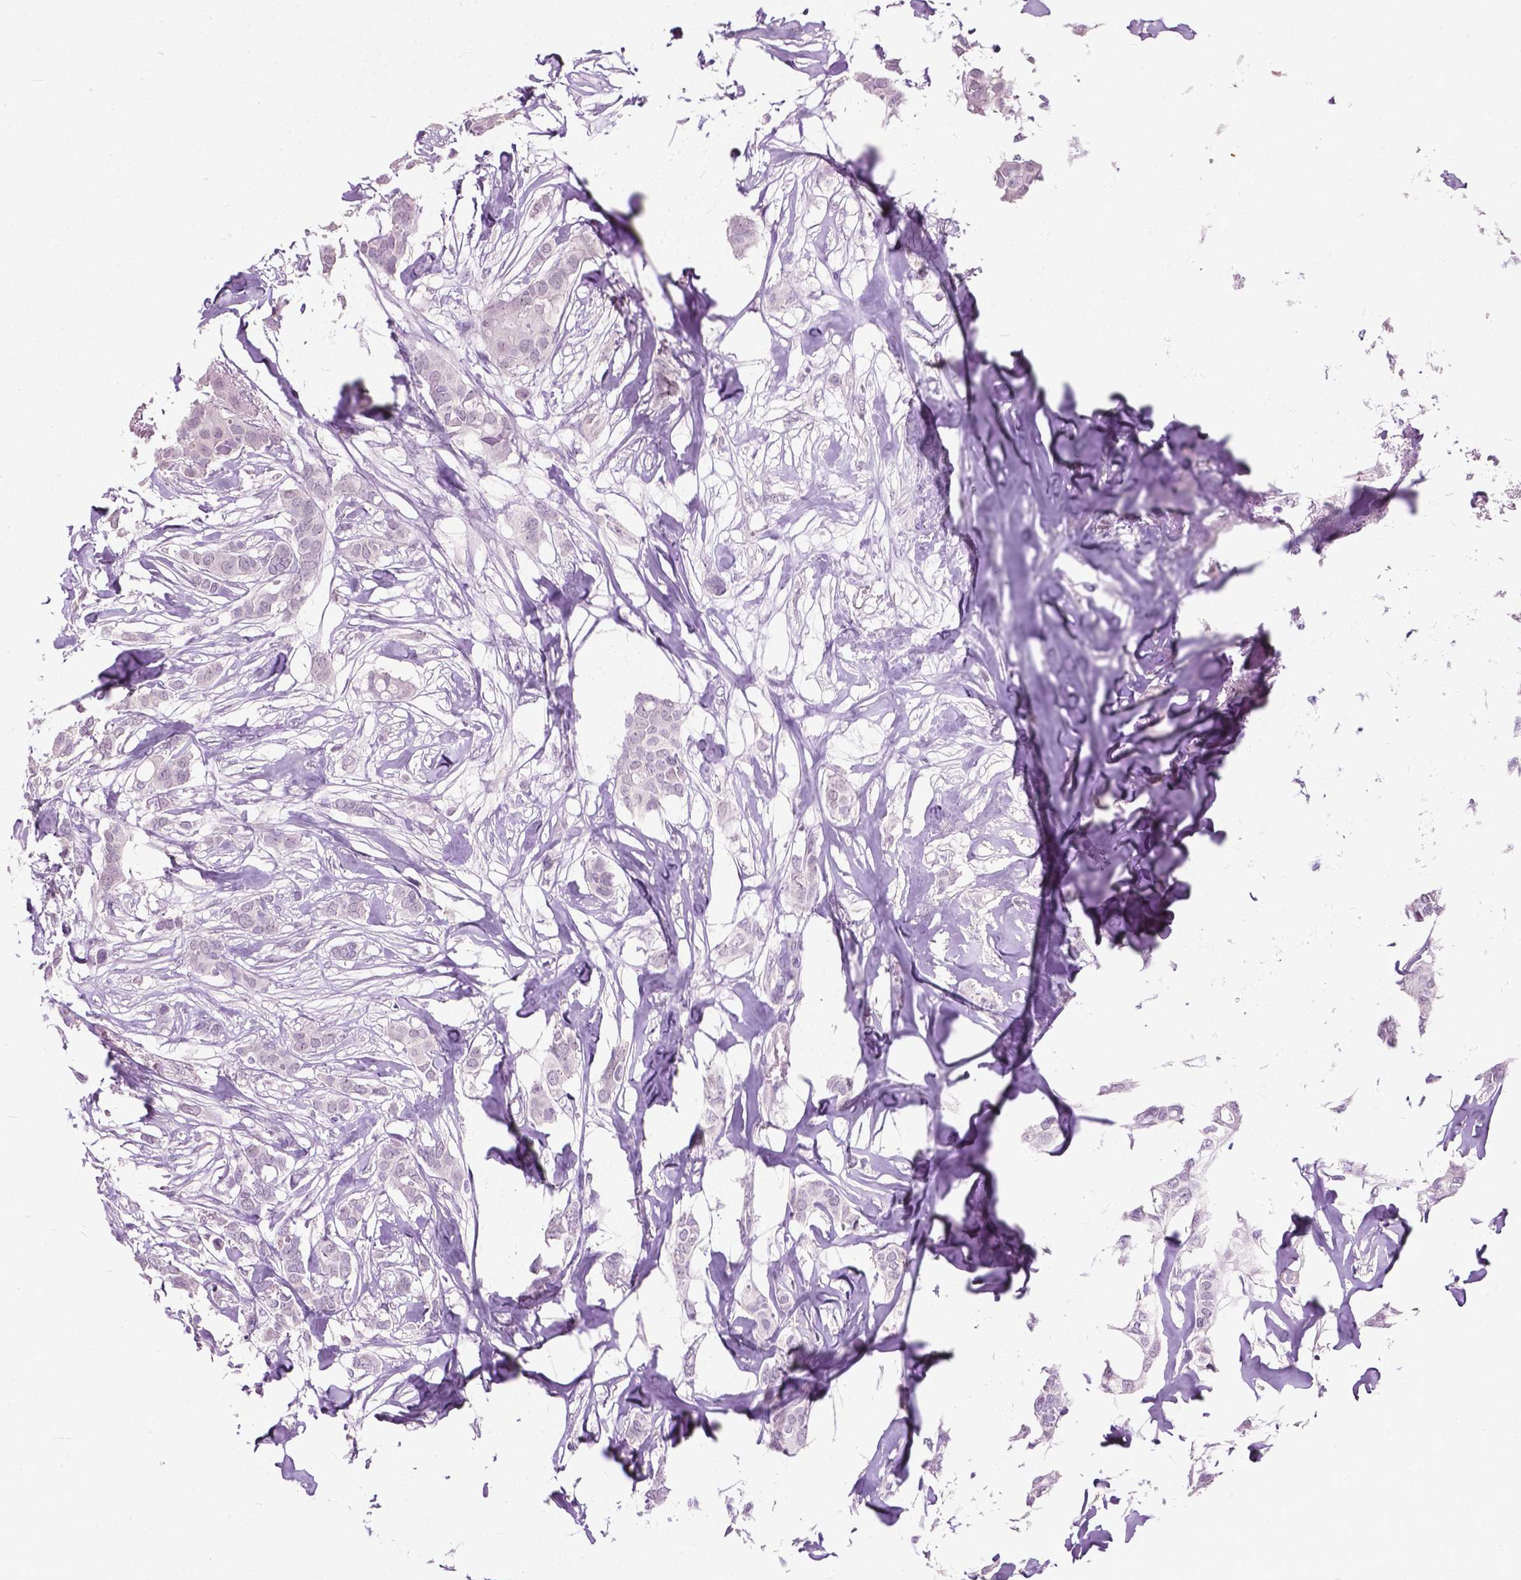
{"staining": {"intensity": "negative", "quantity": "none", "location": "none"}, "tissue": "breast cancer", "cell_type": "Tumor cells", "image_type": "cancer", "snomed": [{"axis": "morphology", "description": "Duct carcinoma"}, {"axis": "topography", "description": "Breast"}], "caption": "A high-resolution photomicrograph shows IHC staining of invasive ductal carcinoma (breast), which displays no significant positivity in tumor cells.", "gene": "GPR37L1", "patient": {"sex": "female", "age": 62}}